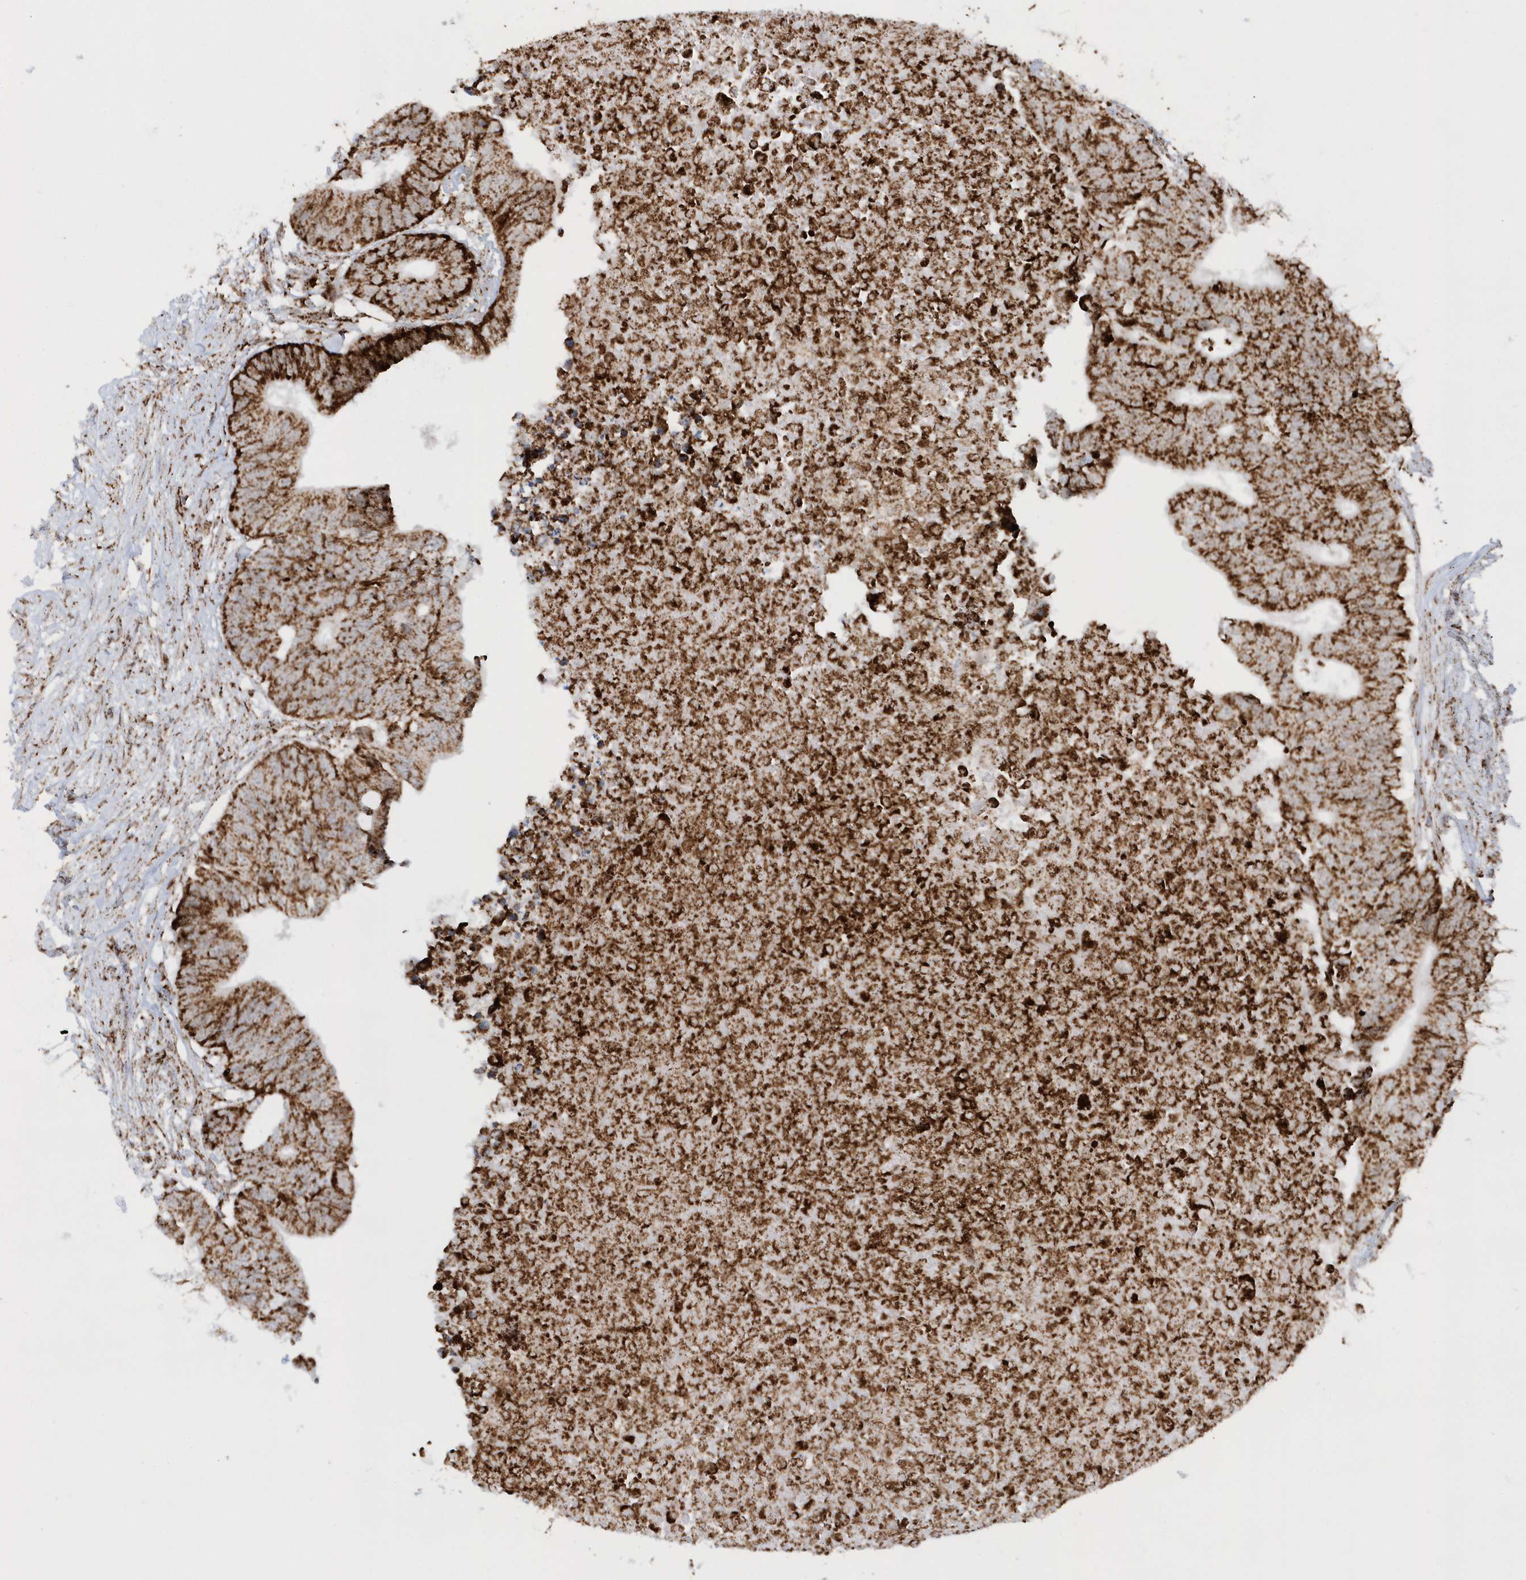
{"staining": {"intensity": "strong", "quantity": ">75%", "location": "cytoplasmic/membranous"}, "tissue": "colorectal cancer", "cell_type": "Tumor cells", "image_type": "cancer", "snomed": [{"axis": "morphology", "description": "Adenocarcinoma, NOS"}, {"axis": "topography", "description": "Colon"}], "caption": "Colorectal cancer (adenocarcinoma) stained for a protein (brown) exhibits strong cytoplasmic/membranous positive expression in approximately >75% of tumor cells.", "gene": "CRY2", "patient": {"sex": "male", "age": 71}}